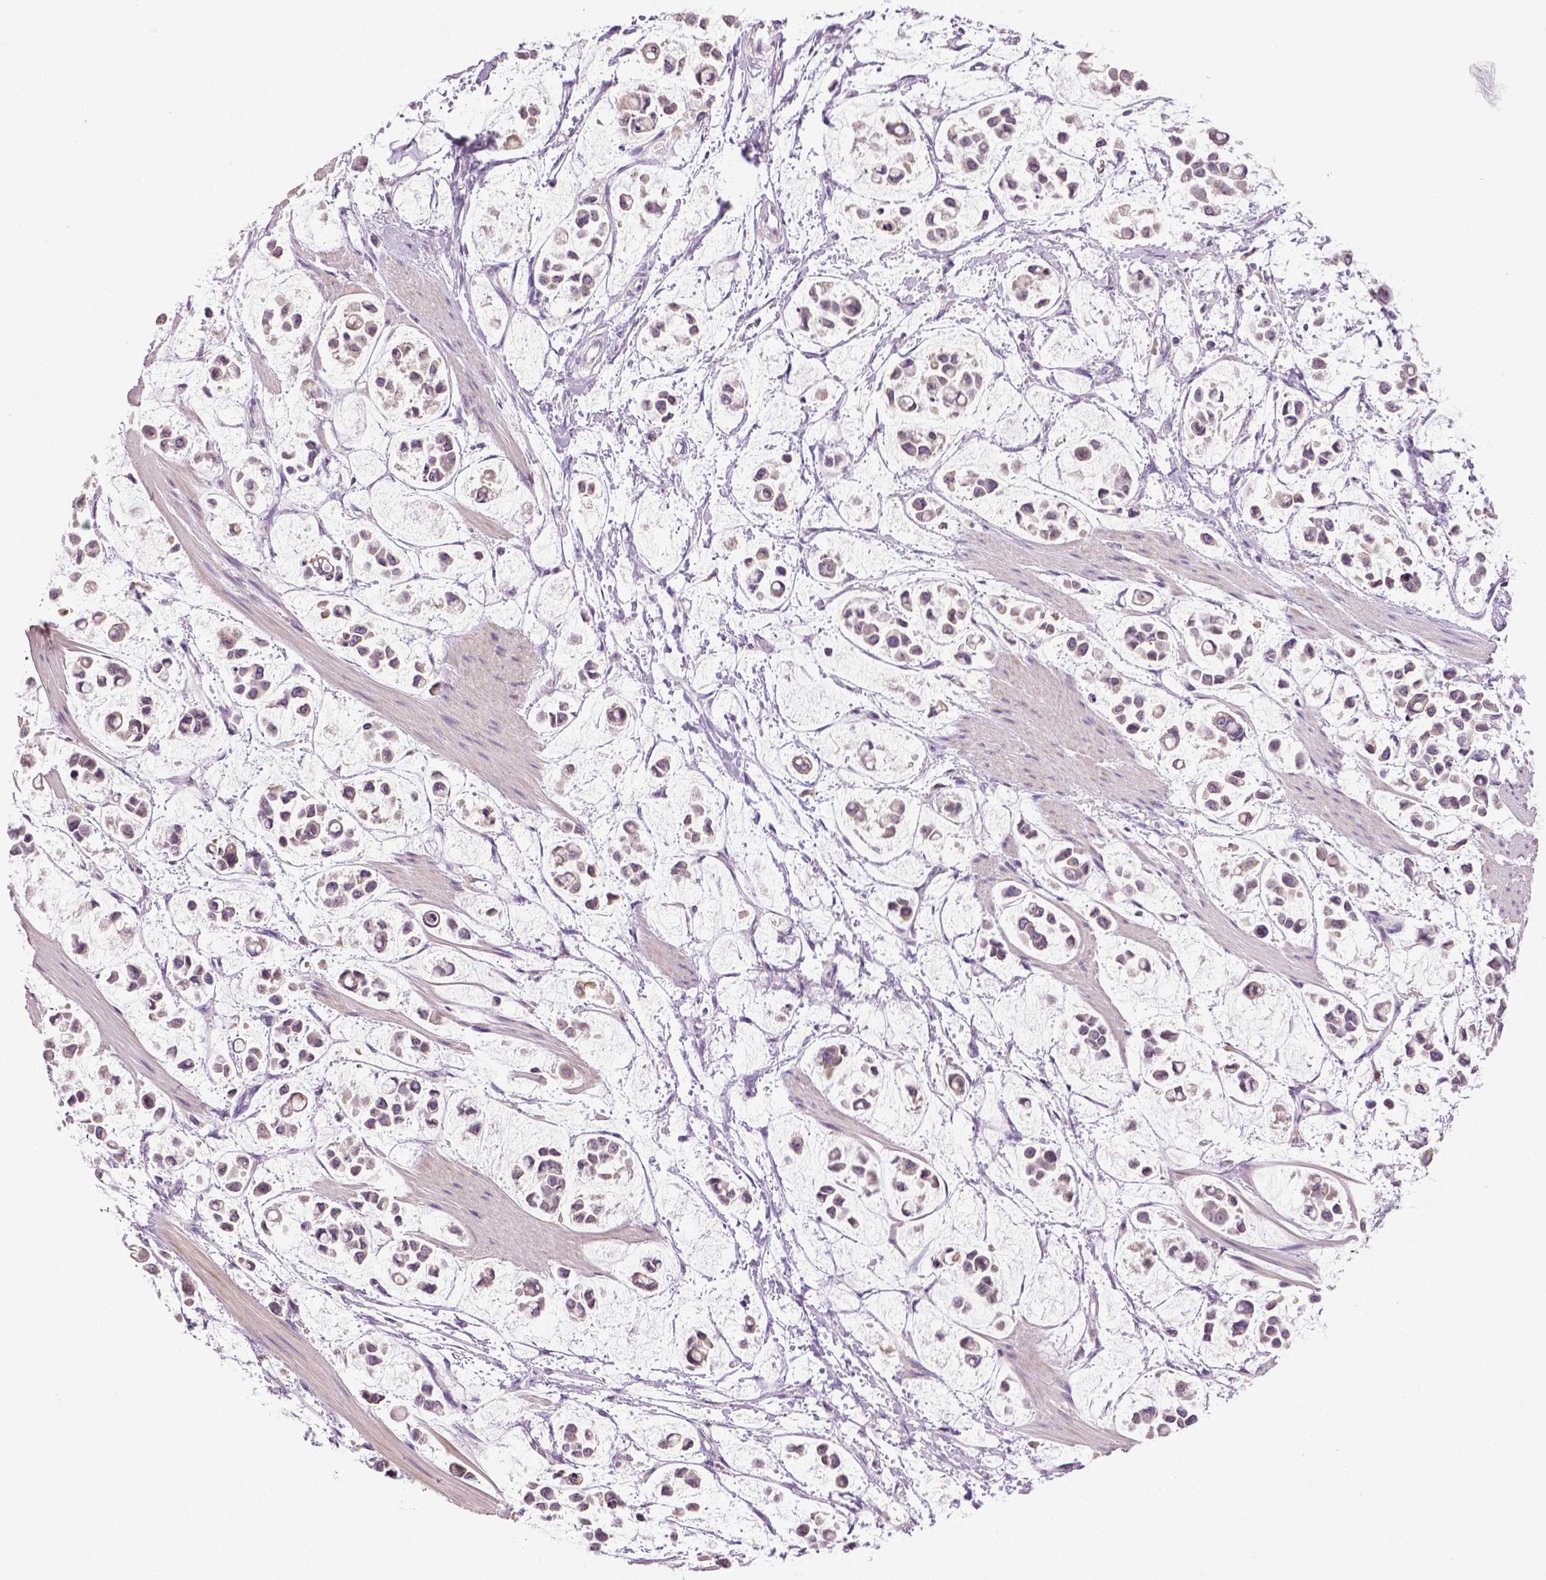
{"staining": {"intensity": "weak", "quantity": "<25%", "location": "cytoplasmic/membranous"}, "tissue": "stomach cancer", "cell_type": "Tumor cells", "image_type": "cancer", "snomed": [{"axis": "morphology", "description": "Adenocarcinoma, NOS"}, {"axis": "topography", "description": "Stomach"}], "caption": "IHC image of human stomach cancer (adenocarcinoma) stained for a protein (brown), which demonstrates no staining in tumor cells.", "gene": "DNAH12", "patient": {"sex": "male", "age": 82}}